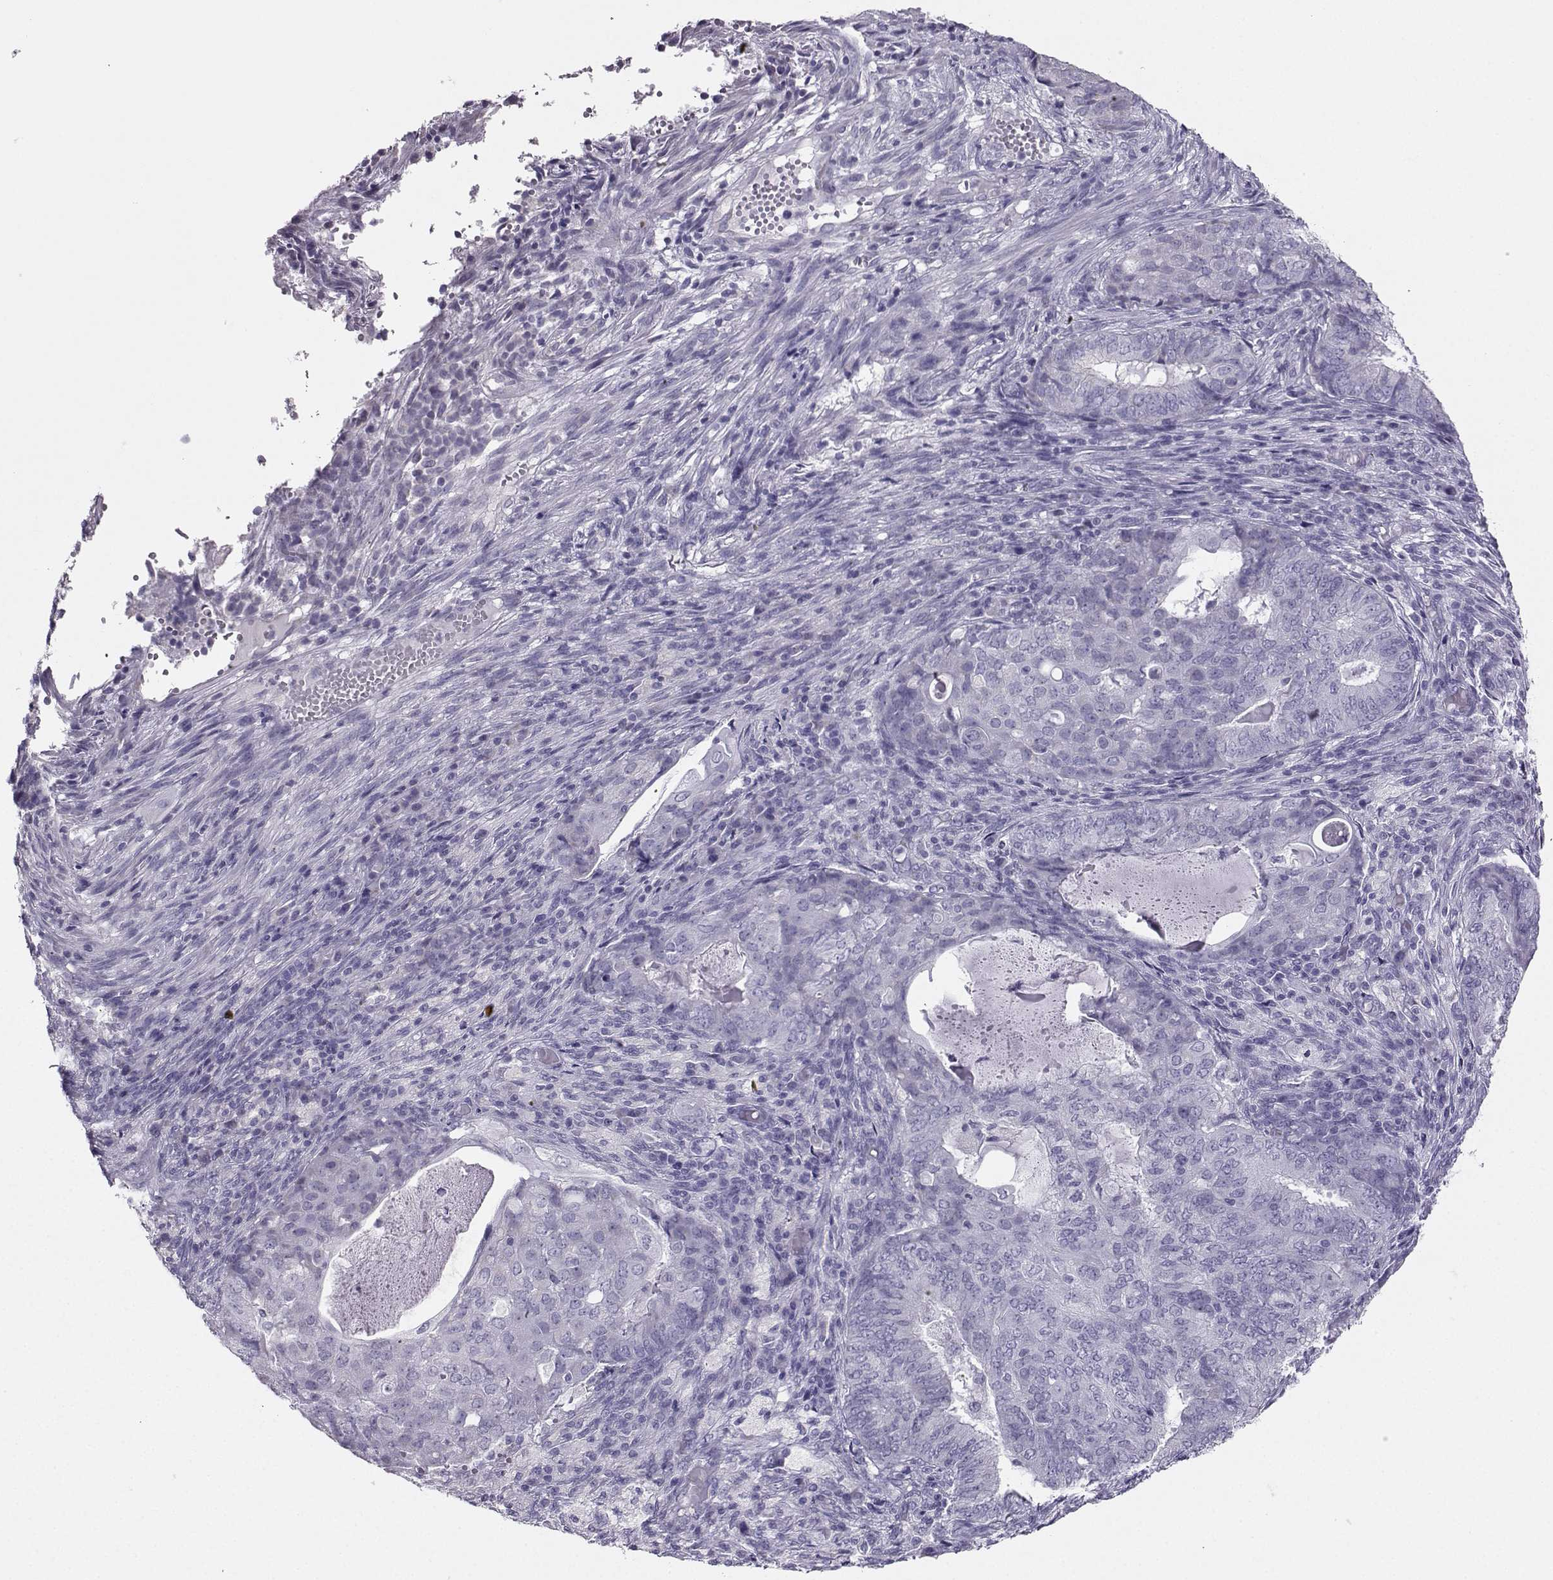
{"staining": {"intensity": "negative", "quantity": "none", "location": "none"}, "tissue": "endometrial cancer", "cell_type": "Tumor cells", "image_type": "cancer", "snomed": [{"axis": "morphology", "description": "Adenocarcinoma, NOS"}, {"axis": "topography", "description": "Endometrium"}], "caption": "A histopathology image of adenocarcinoma (endometrial) stained for a protein demonstrates no brown staining in tumor cells. Nuclei are stained in blue.", "gene": "AVP", "patient": {"sex": "female", "age": 62}}